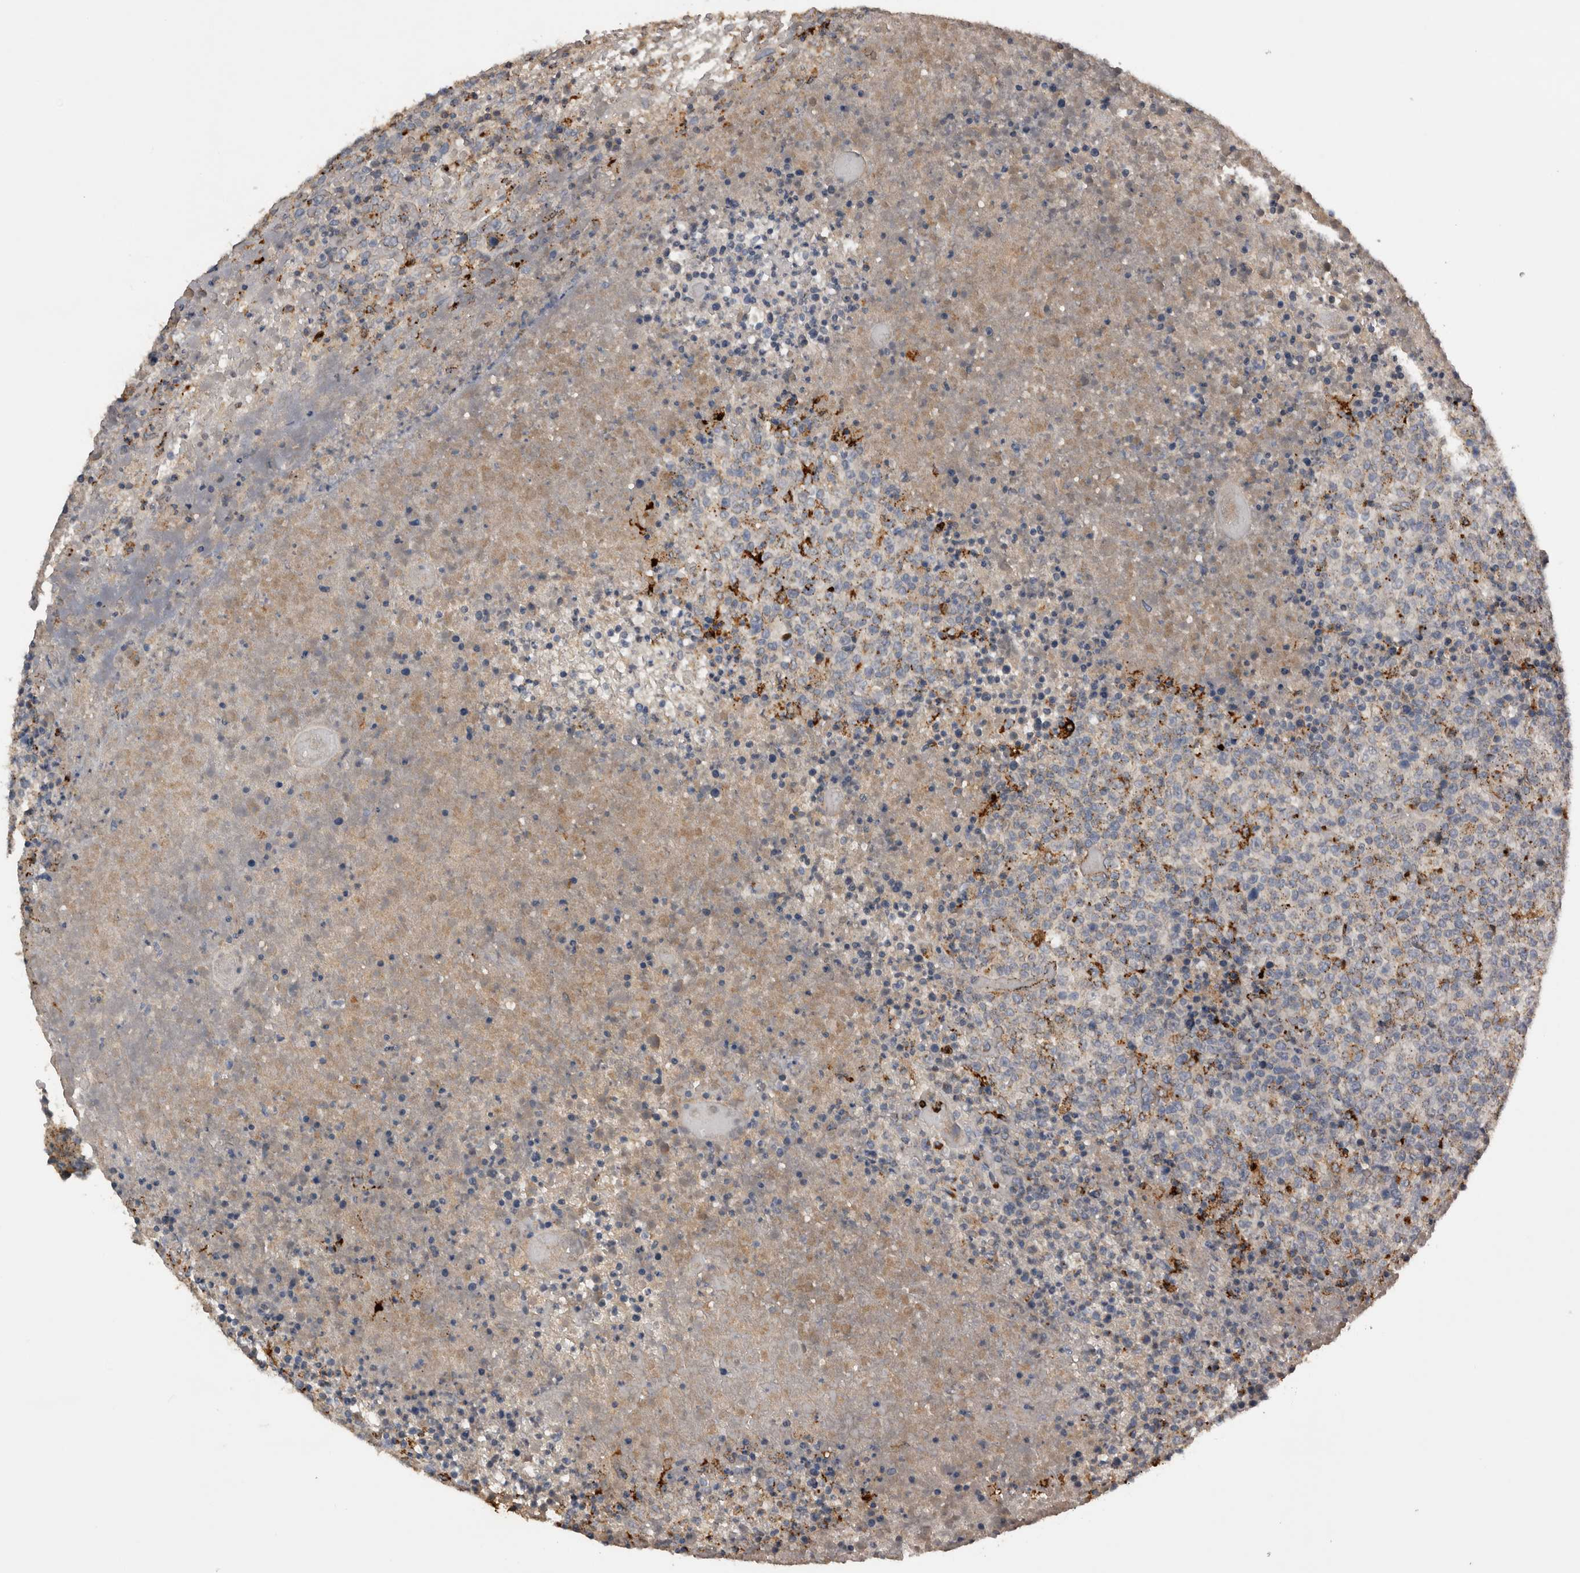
{"staining": {"intensity": "weak", "quantity": "<25%", "location": "cytoplasmic/membranous"}, "tissue": "lymphoma", "cell_type": "Tumor cells", "image_type": "cancer", "snomed": [{"axis": "morphology", "description": "Malignant lymphoma, non-Hodgkin's type, High grade"}, {"axis": "topography", "description": "Lymph node"}], "caption": "An IHC photomicrograph of high-grade malignant lymphoma, non-Hodgkin's type is shown. There is no staining in tumor cells of high-grade malignant lymphoma, non-Hodgkin's type. (DAB (3,3'-diaminobenzidine) immunohistochemistry with hematoxylin counter stain).", "gene": "CTSZ", "patient": {"sex": "male", "age": 13}}